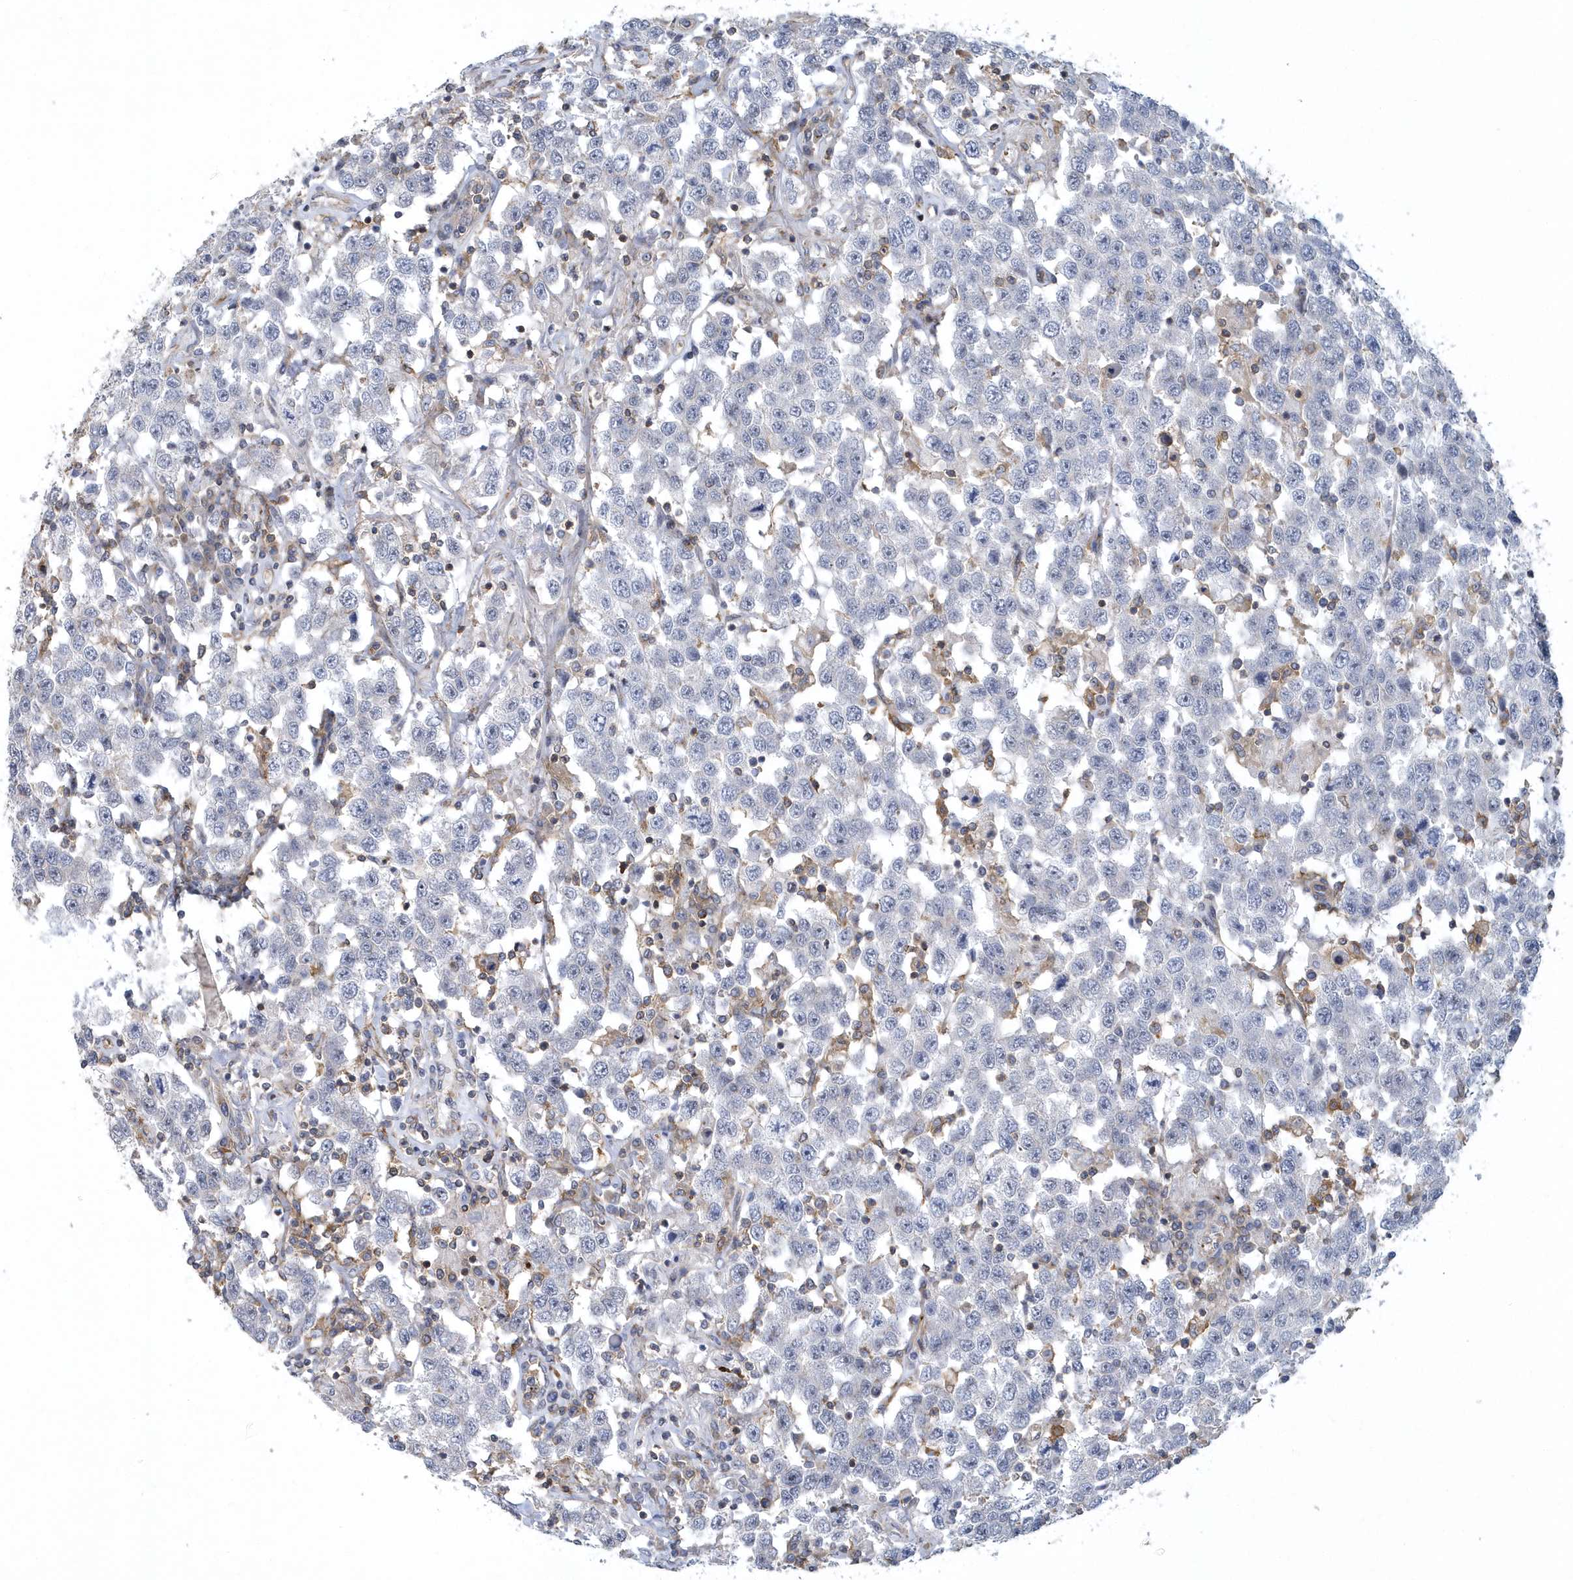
{"staining": {"intensity": "negative", "quantity": "none", "location": "none"}, "tissue": "testis cancer", "cell_type": "Tumor cells", "image_type": "cancer", "snomed": [{"axis": "morphology", "description": "Seminoma, NOS"}, {"axis": "topography", "description": "Testis"}], "caption": "There is no significant positivity in tumor cells of testis cancer.", "gene": "ARAP2", "patient": {"sex": "male", "age": 41}}